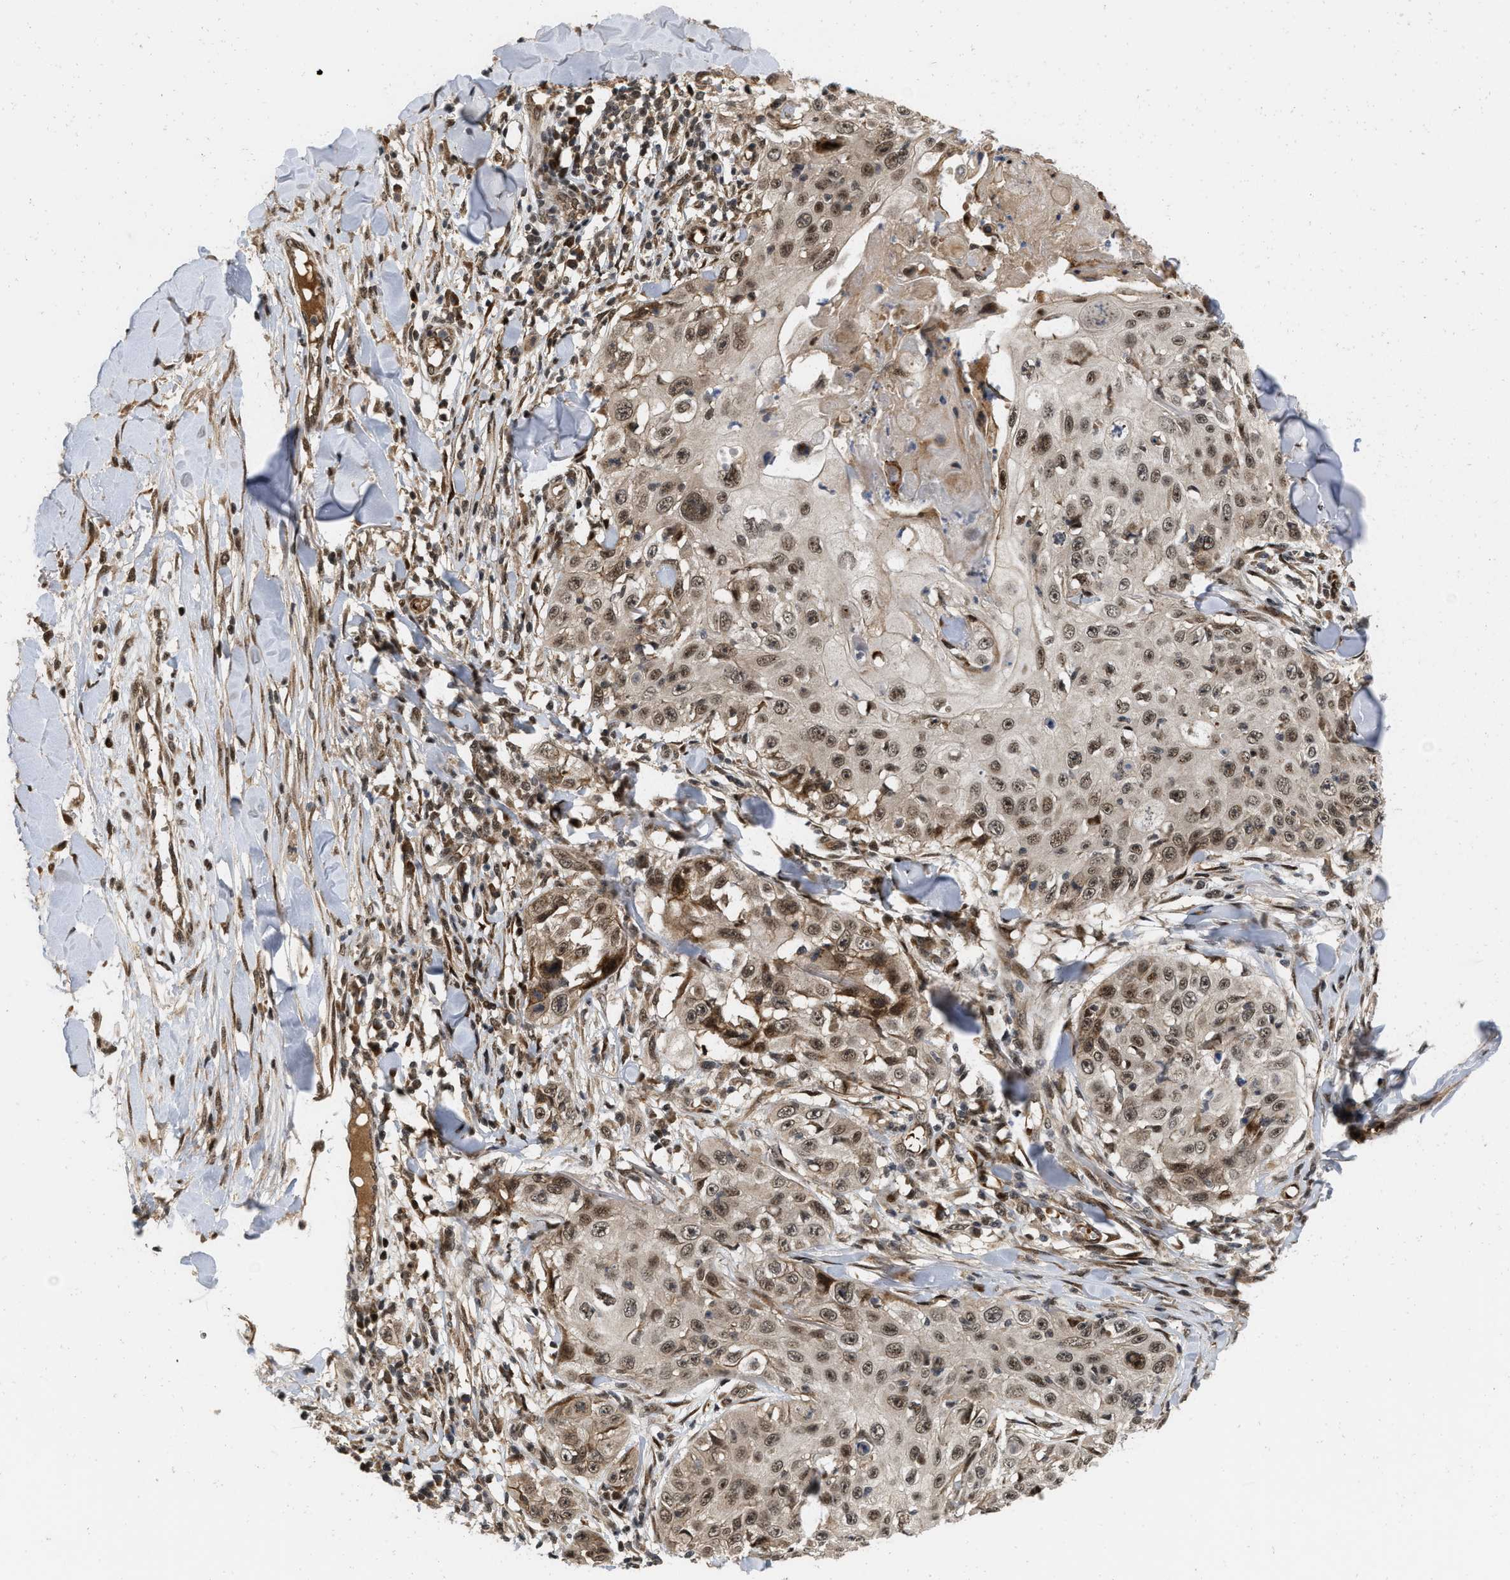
{"staining": {"intensity": "moderate", "quantity": ">75%", "location": "nuclear"}, "tissue": "skin cancer", "cell_type": "Tumor cells", "image_type": "cancer", "snomed": [{"axis": "morphology", "description": "Squamous cell carcinoma, NOS"}, {"axis": "topography", "description": "Skin"}], "caption": "IHC staining of skin cancer, which demonstrates medium levels of moderate nuclear positivity in approximately >75% of tumor cells indicating moderate nuclear protein expression. The staining was performed using DAB (brown) for protein detection and nuclei were counterstained in hematoxylin (blue).", "gene": "ANKRD11", "patient": {"sex": "male", "age": 86}}